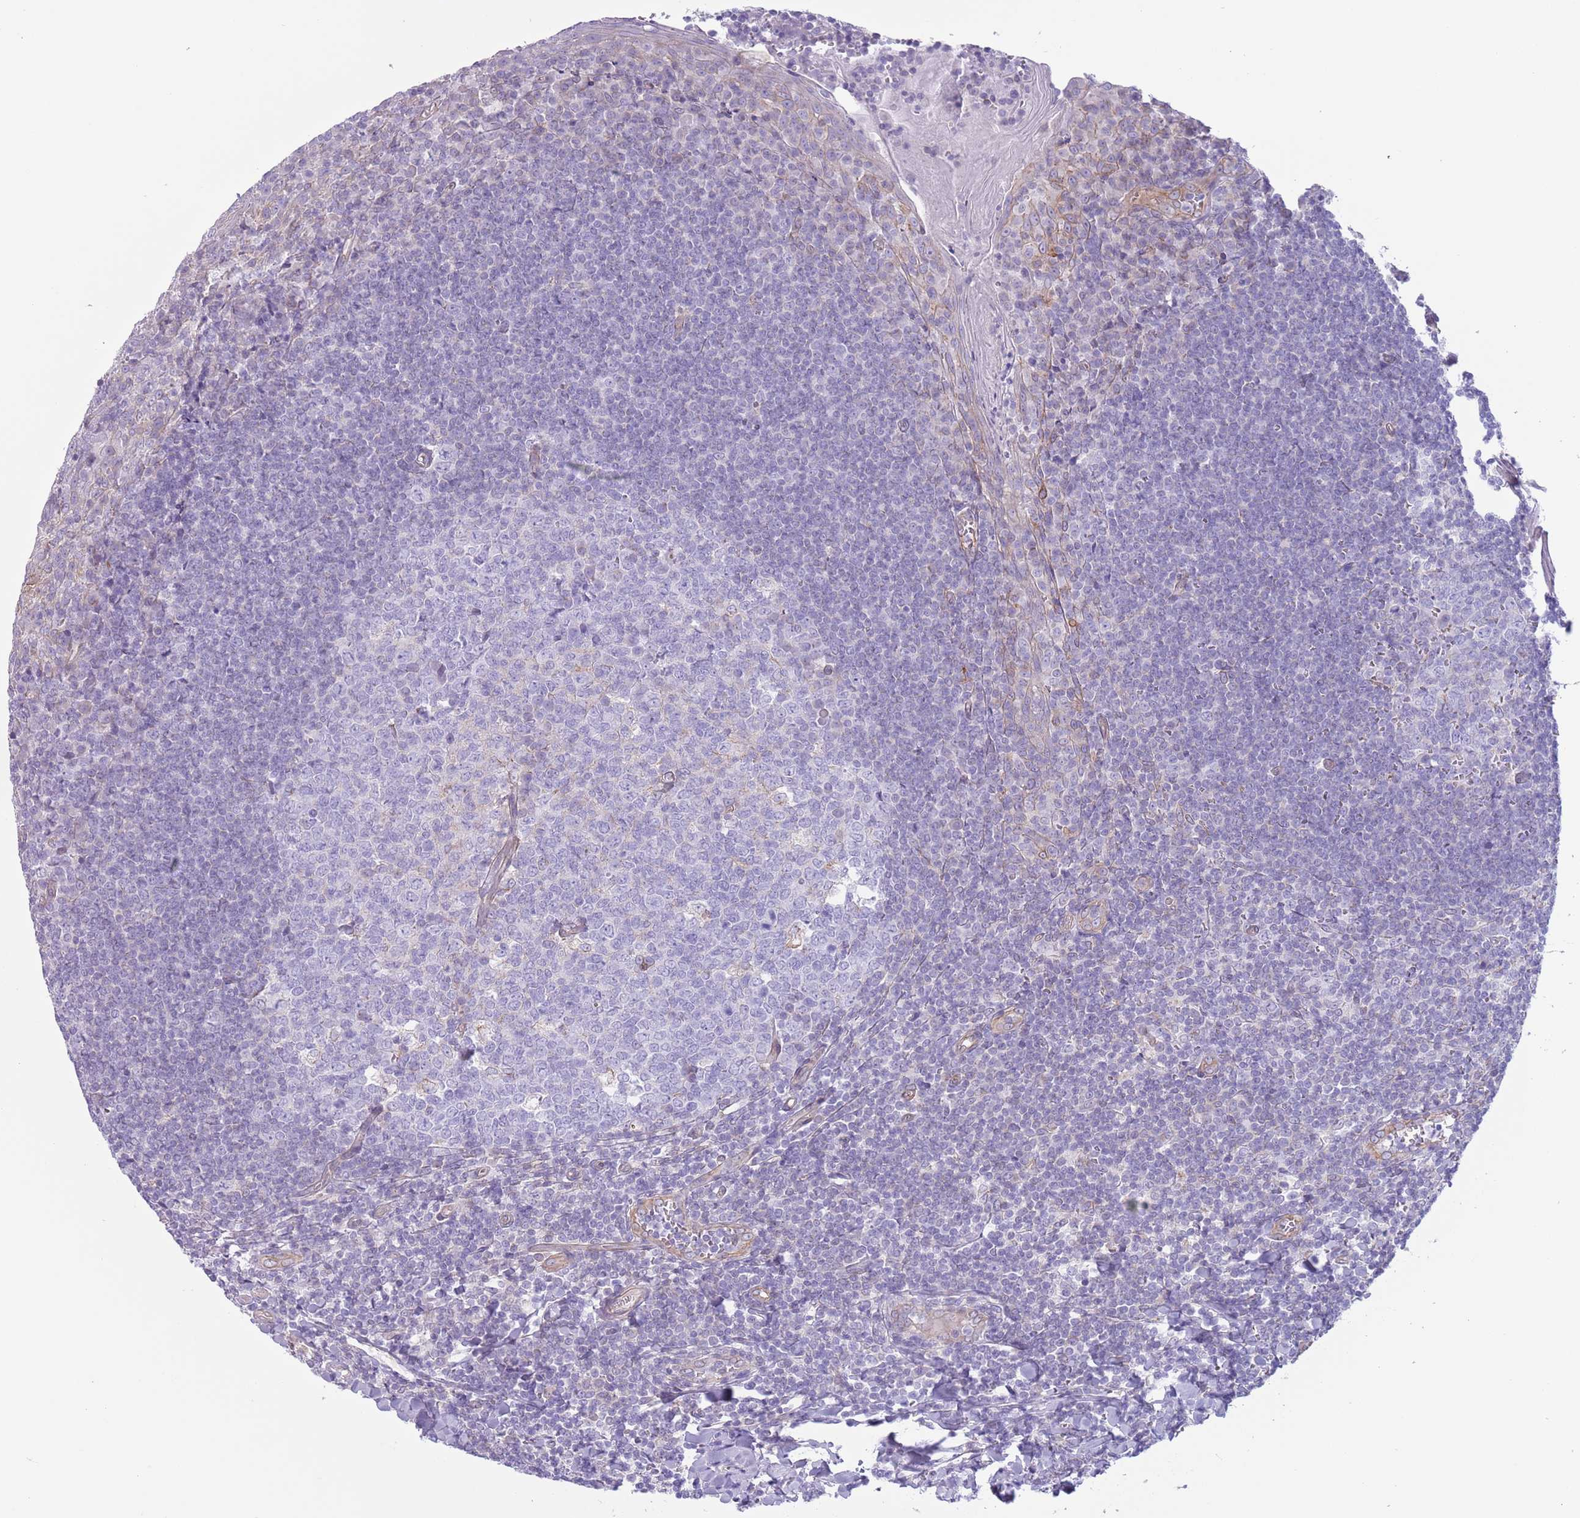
{"staining": {"intensity": "negative", "quantity": "none", "location": "none"}, "tissue": "tonsil", "cell_type": "Germinal center cells", "image_type": "normal", "snomed": [{"axis": "morphology", "description": "Normal tissue, NOS"}, {"axis": "topography", "description": "Tonsil"}], "caption": "Immunohistochemistry (IHC) of unremarkable tonsil demonstrates no positivity in germinal center cells.", "gene": "RBP3", "patient": {"sex": "male", "age": 27}}